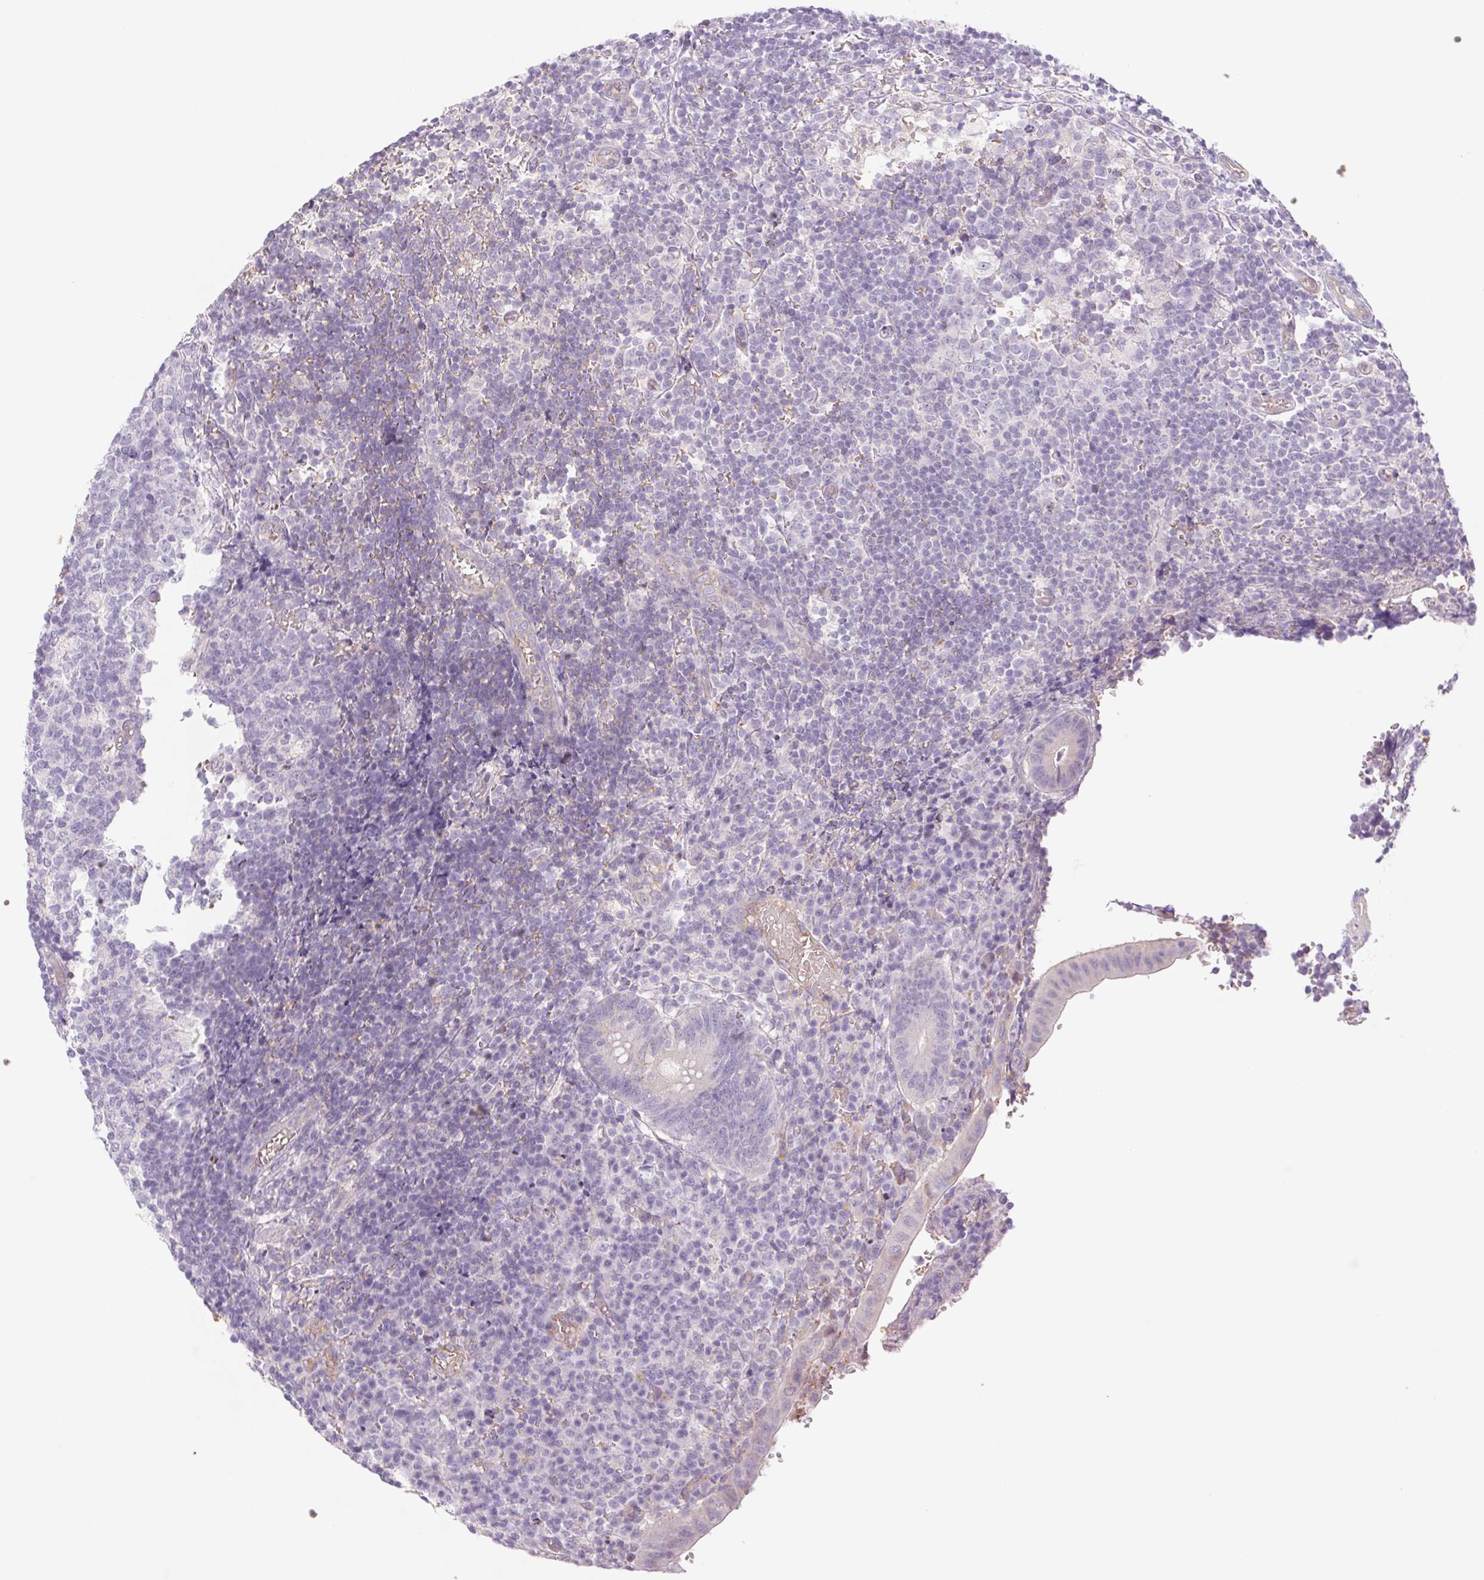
{"staining": {"intensity": "negative", "quantity": "none", "location": "none"}, "tissue": "appendix", "cell_type": "Glandular cells", "image_type": "normal", "snomed": [{"axis": "morphology", "description": "Normal tissue, NOS"}, {"axis": "topography", "description": "Appendix"}], "caption": "Protein analysis of unremarkable appendix demonstrates no significant expression in glandular cells.", "gene": "IGFL3", "patient": {"sex": "male", "age": 18}}